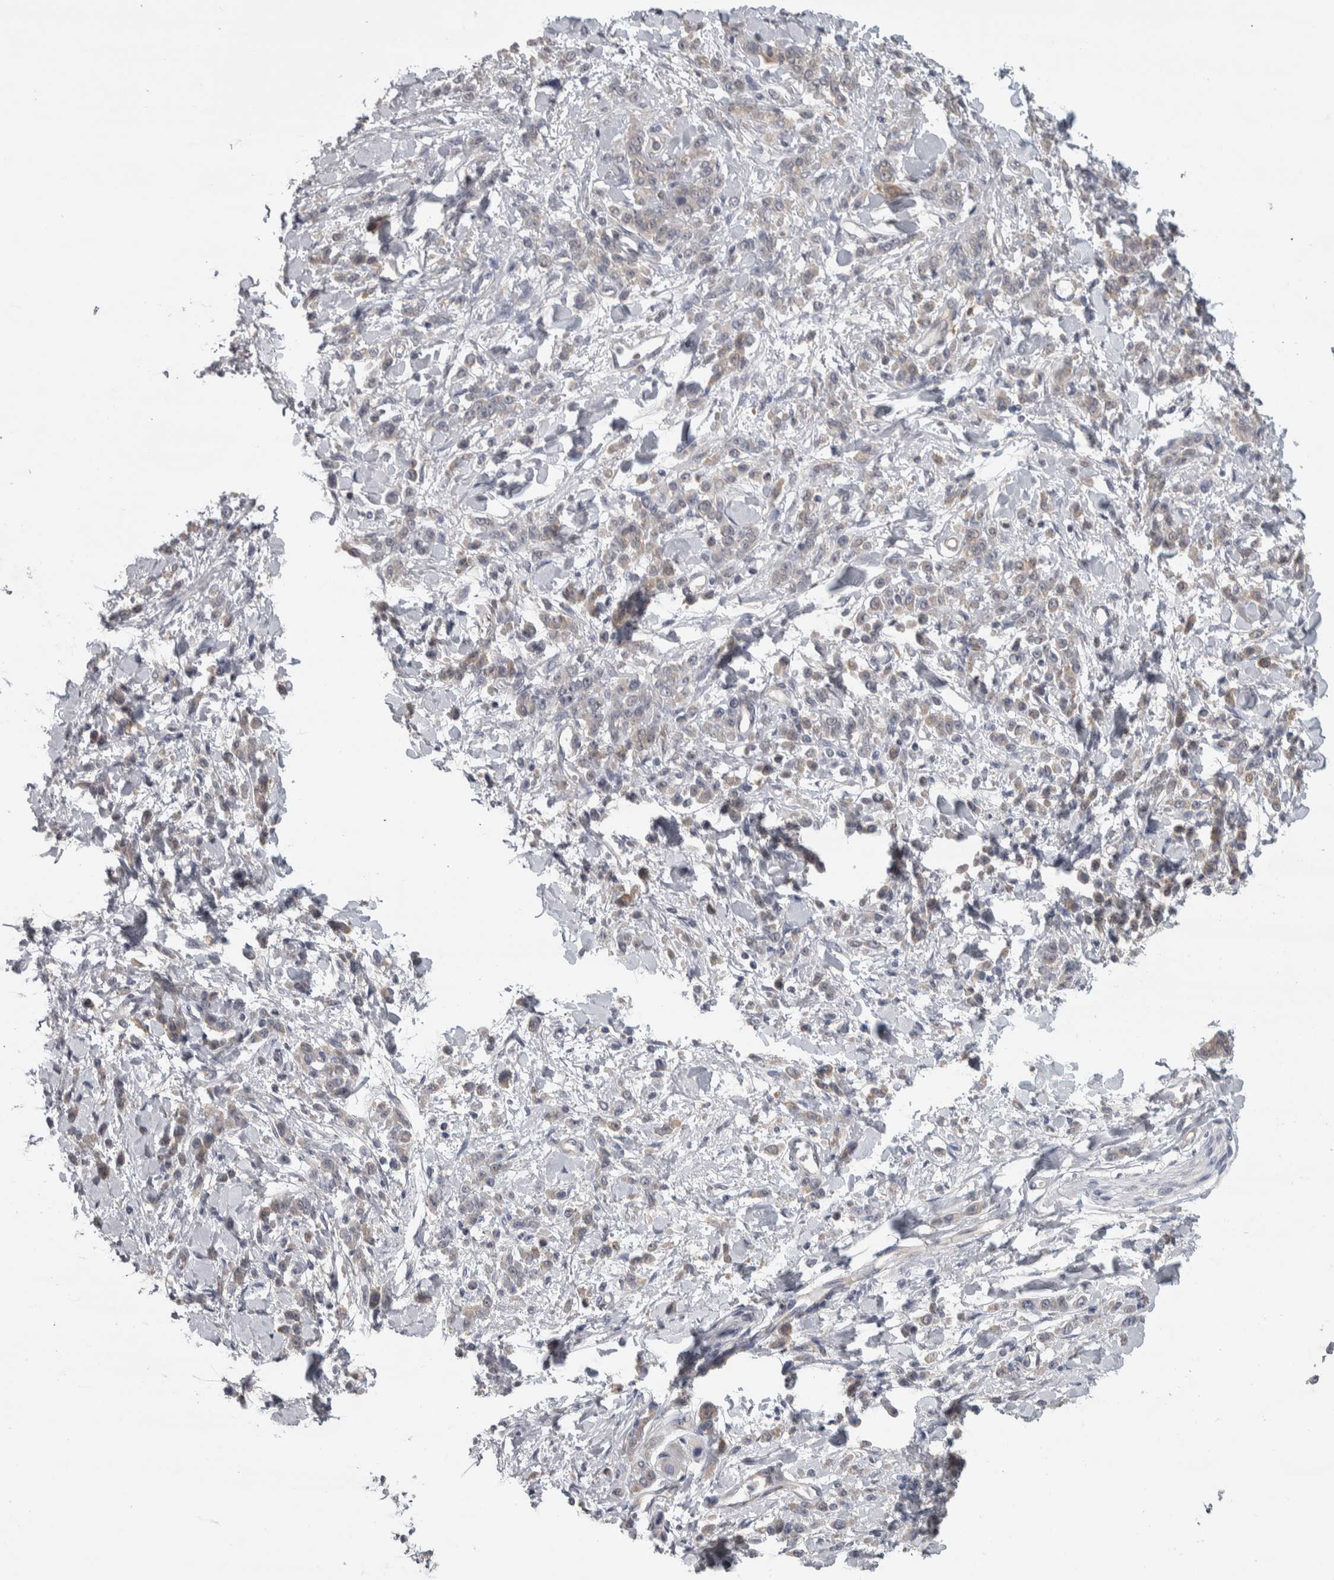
{"staining": {"intensity": "weak", "quantity": "<25%", "location": "cytoplasmic/membranous"}, "tissue": "stomach cancer", "cell_type": "Tumor cells", "image_type": "cancer", "snomed": [{"axis": "morphology", "description": "Normal tissue, NOS"}, {"axis": "morphology", "description": "Adenocarcinoma, NOS"}, {"axis": "topography", "description": "Stomach"}], "caption": "Immunohistochemical staining of human stomach cancer shows no significant staining in tumor cells. (DAB immunohistochemistry, high magnification).", "gene": "NFKB2", "patient": {"sex": "male", "age": 82}}